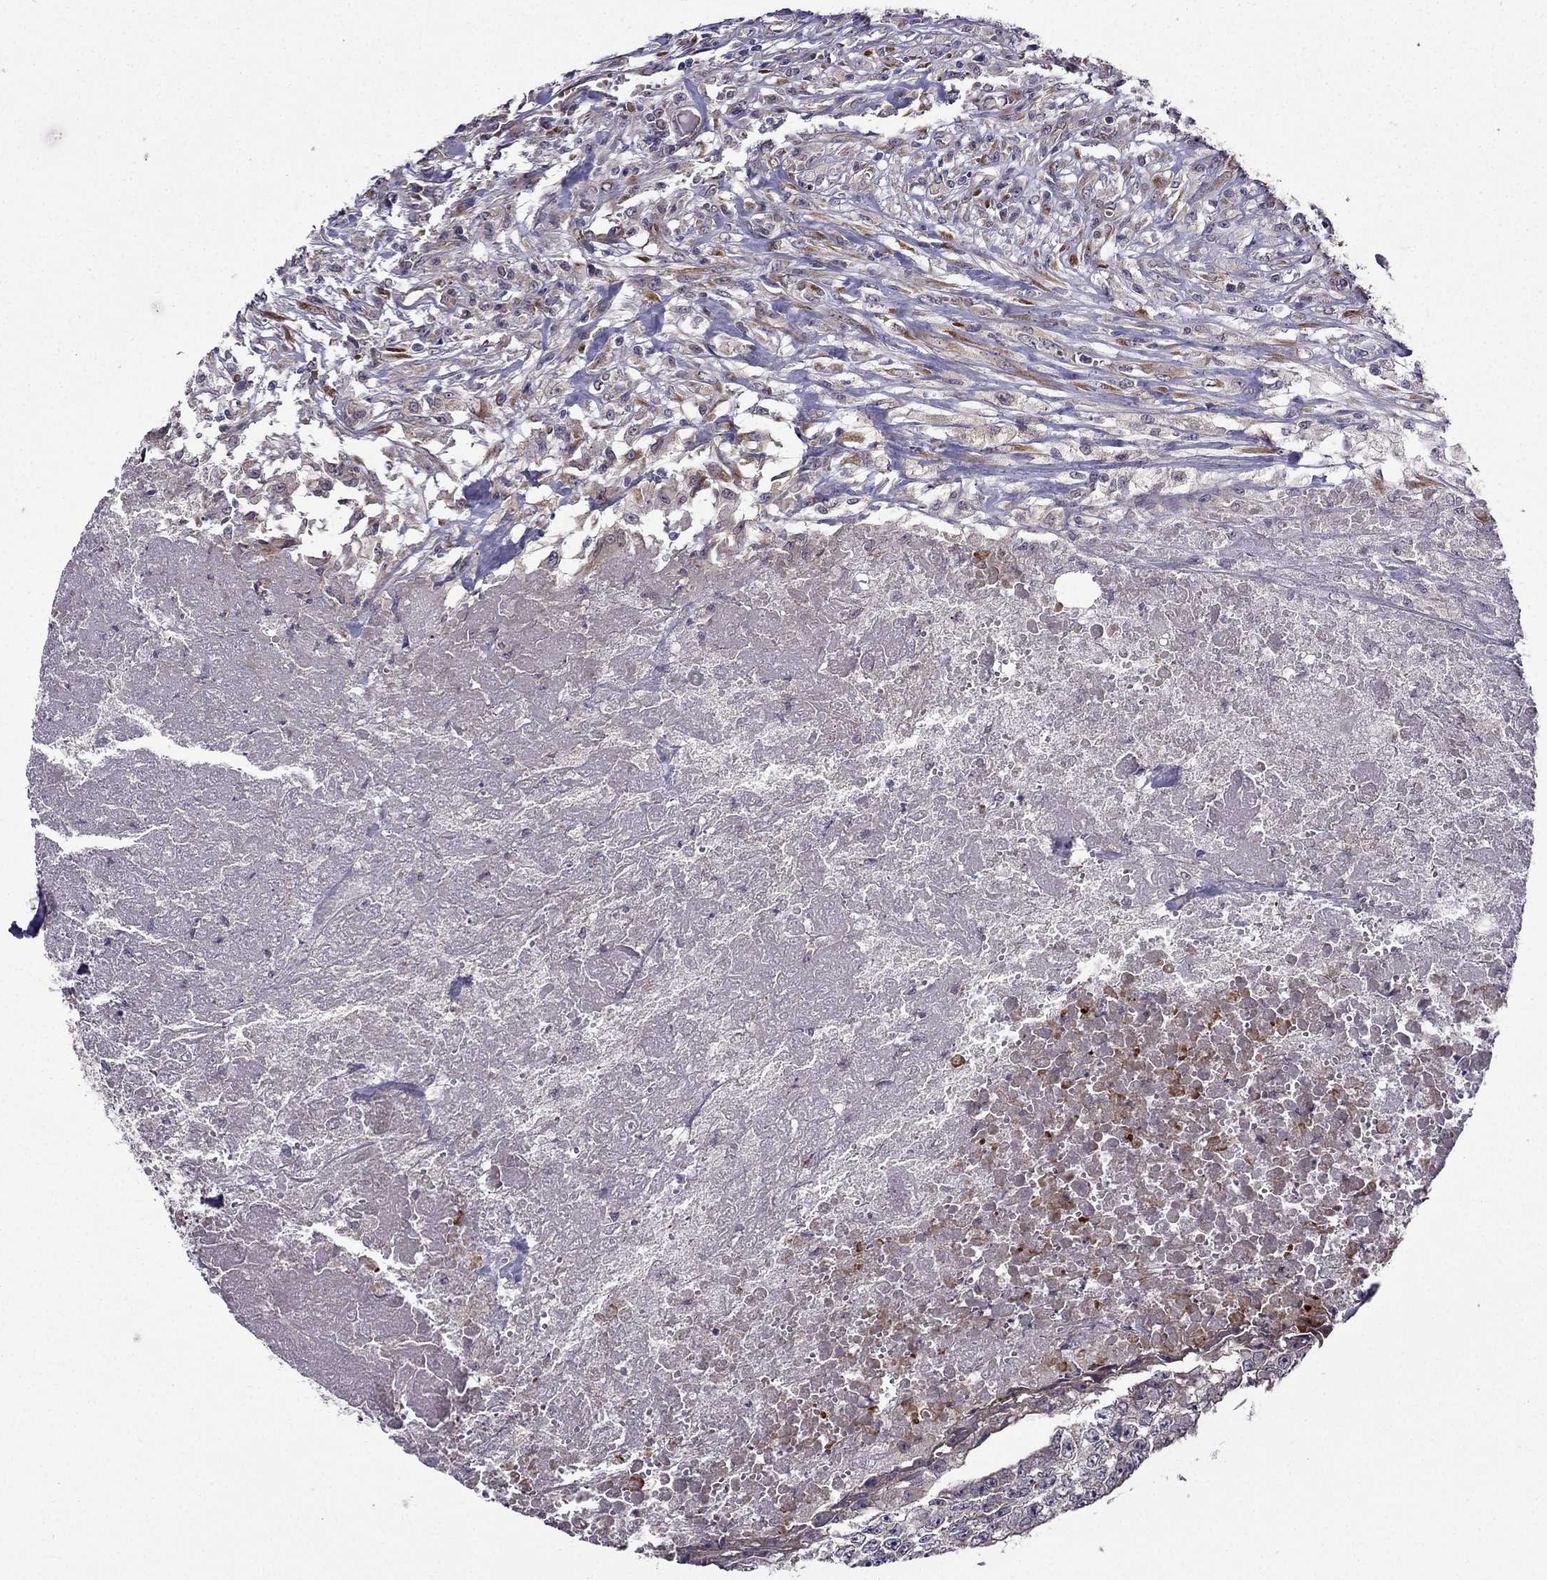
{"staining": {"intensity": "moderate", "quantity": "<25%", "location": "cytoplasmic/membranous"}, "tissue": "testis cancer", "cell_type": "Tumor cells", "image_type": "cancer", "snomed": [{"axis": "morphology", "description": "Carcinoma, Embryonal, NOS"}, {"axis": "morphology", "description": "Teratoma, malignant, NOS"}, {"axis": "topography", "description": "Testis"}], "caption": "Embryonal carcinoma (testis) tissue demonstrates moderate cytoplasmic/membranous positivity in about <25% of tumor cells", "gene": "ARHGEF28", "patient": {"sex": "male", "age": 24}}